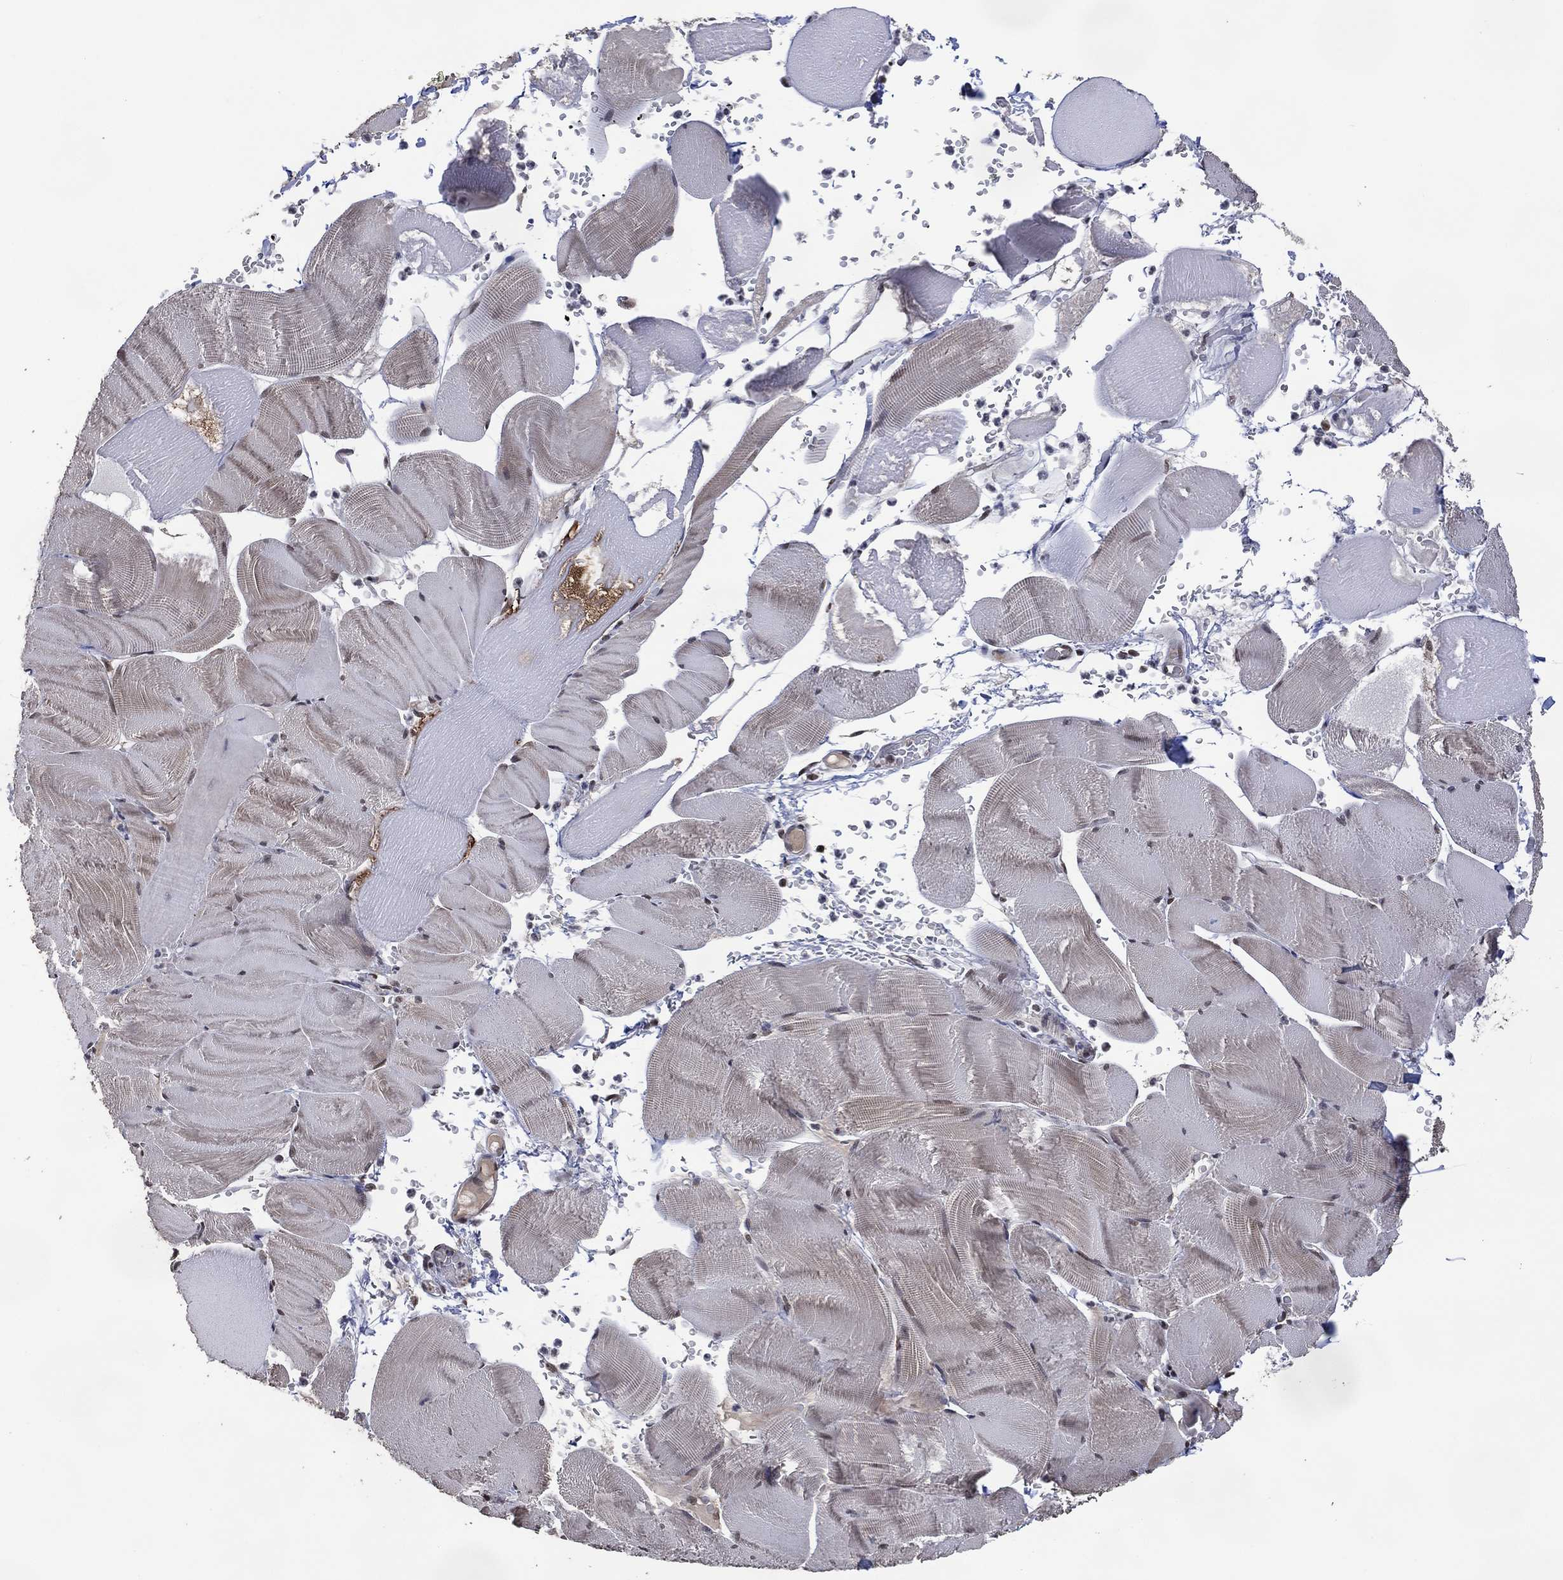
{"staining": {"intensity": "negative", "quantity": "none", "location": "none"}, "tissue": "skeletal muscle", "cell_type": "Myocytes", "image_type": "normal", "snomed": [{"axis": "morphology", "description": "Normal tissue, NOS"}, {"axis": "topography", "description": "Skeletal muscle"}], "caption": "High power microscopy histopathology image of an immunohistochemistry (IHC) photomicrograph of normal skeletal muscle, revealing no significant positivity in myocytes.", "gene": "EHMT1", "patient": {"sex": "male", "age": 56}}